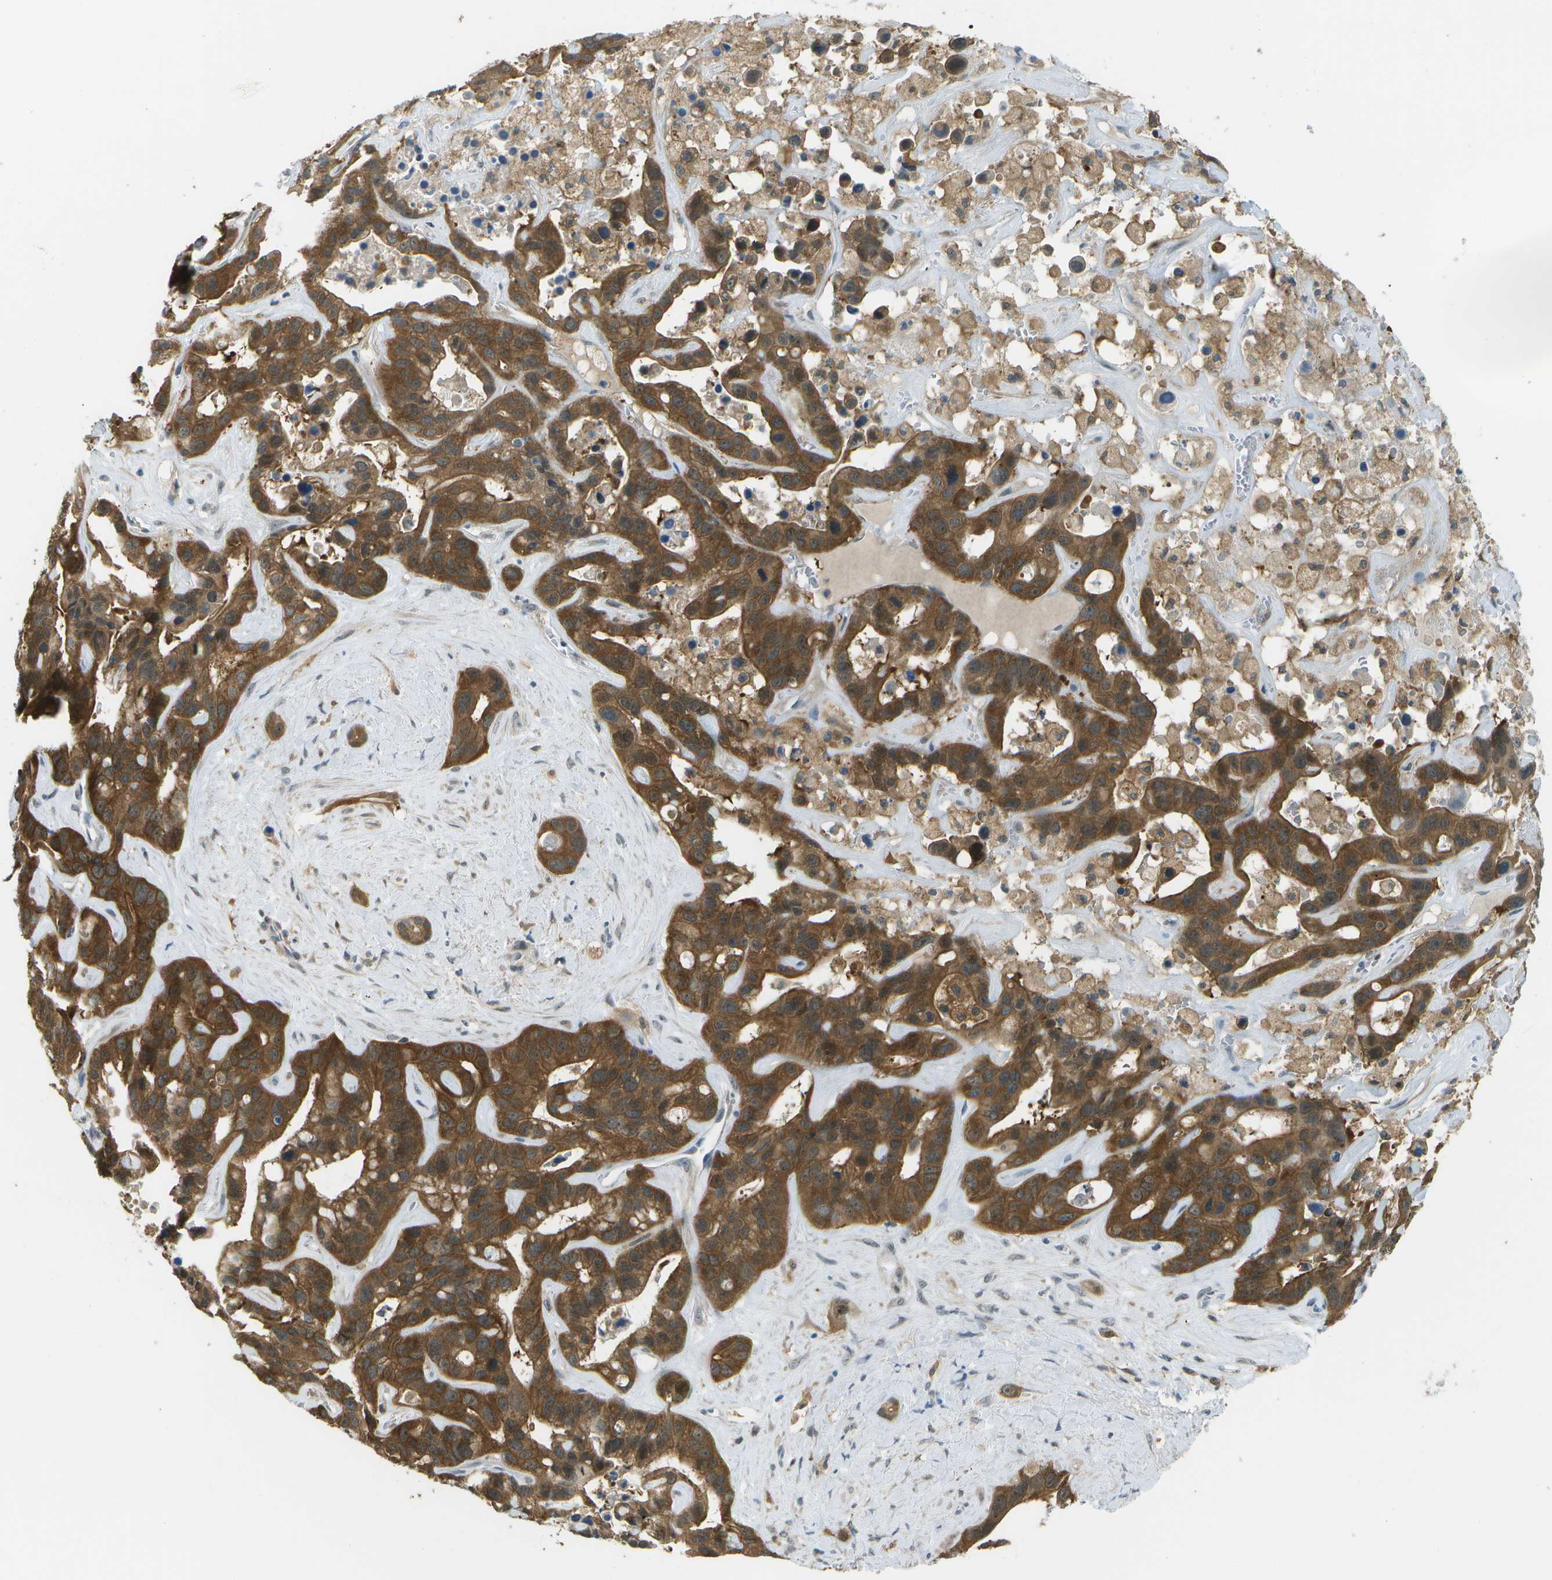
{"staining": {"intensity": "strong", "quantity": ">75%", "location": "cytoplasmic/membranous"}, "tissue": "liver cancer", "cell_type": "Tumor cells", "image_type": "cancer", "snomed": [{"axis": "morphology", "description": "Cholangiocarcinoma"}, {"axis": "topography", "description": "Liver"}], "caption": "A high amount of strong cytoplasmic/membranous expression is appreciated in approximately >75% of tumor cells in liver cancer (cholangiocarcinoma) tissue.", "gene": "CDH23", "patient": {"sex": "female", "age": 65}}